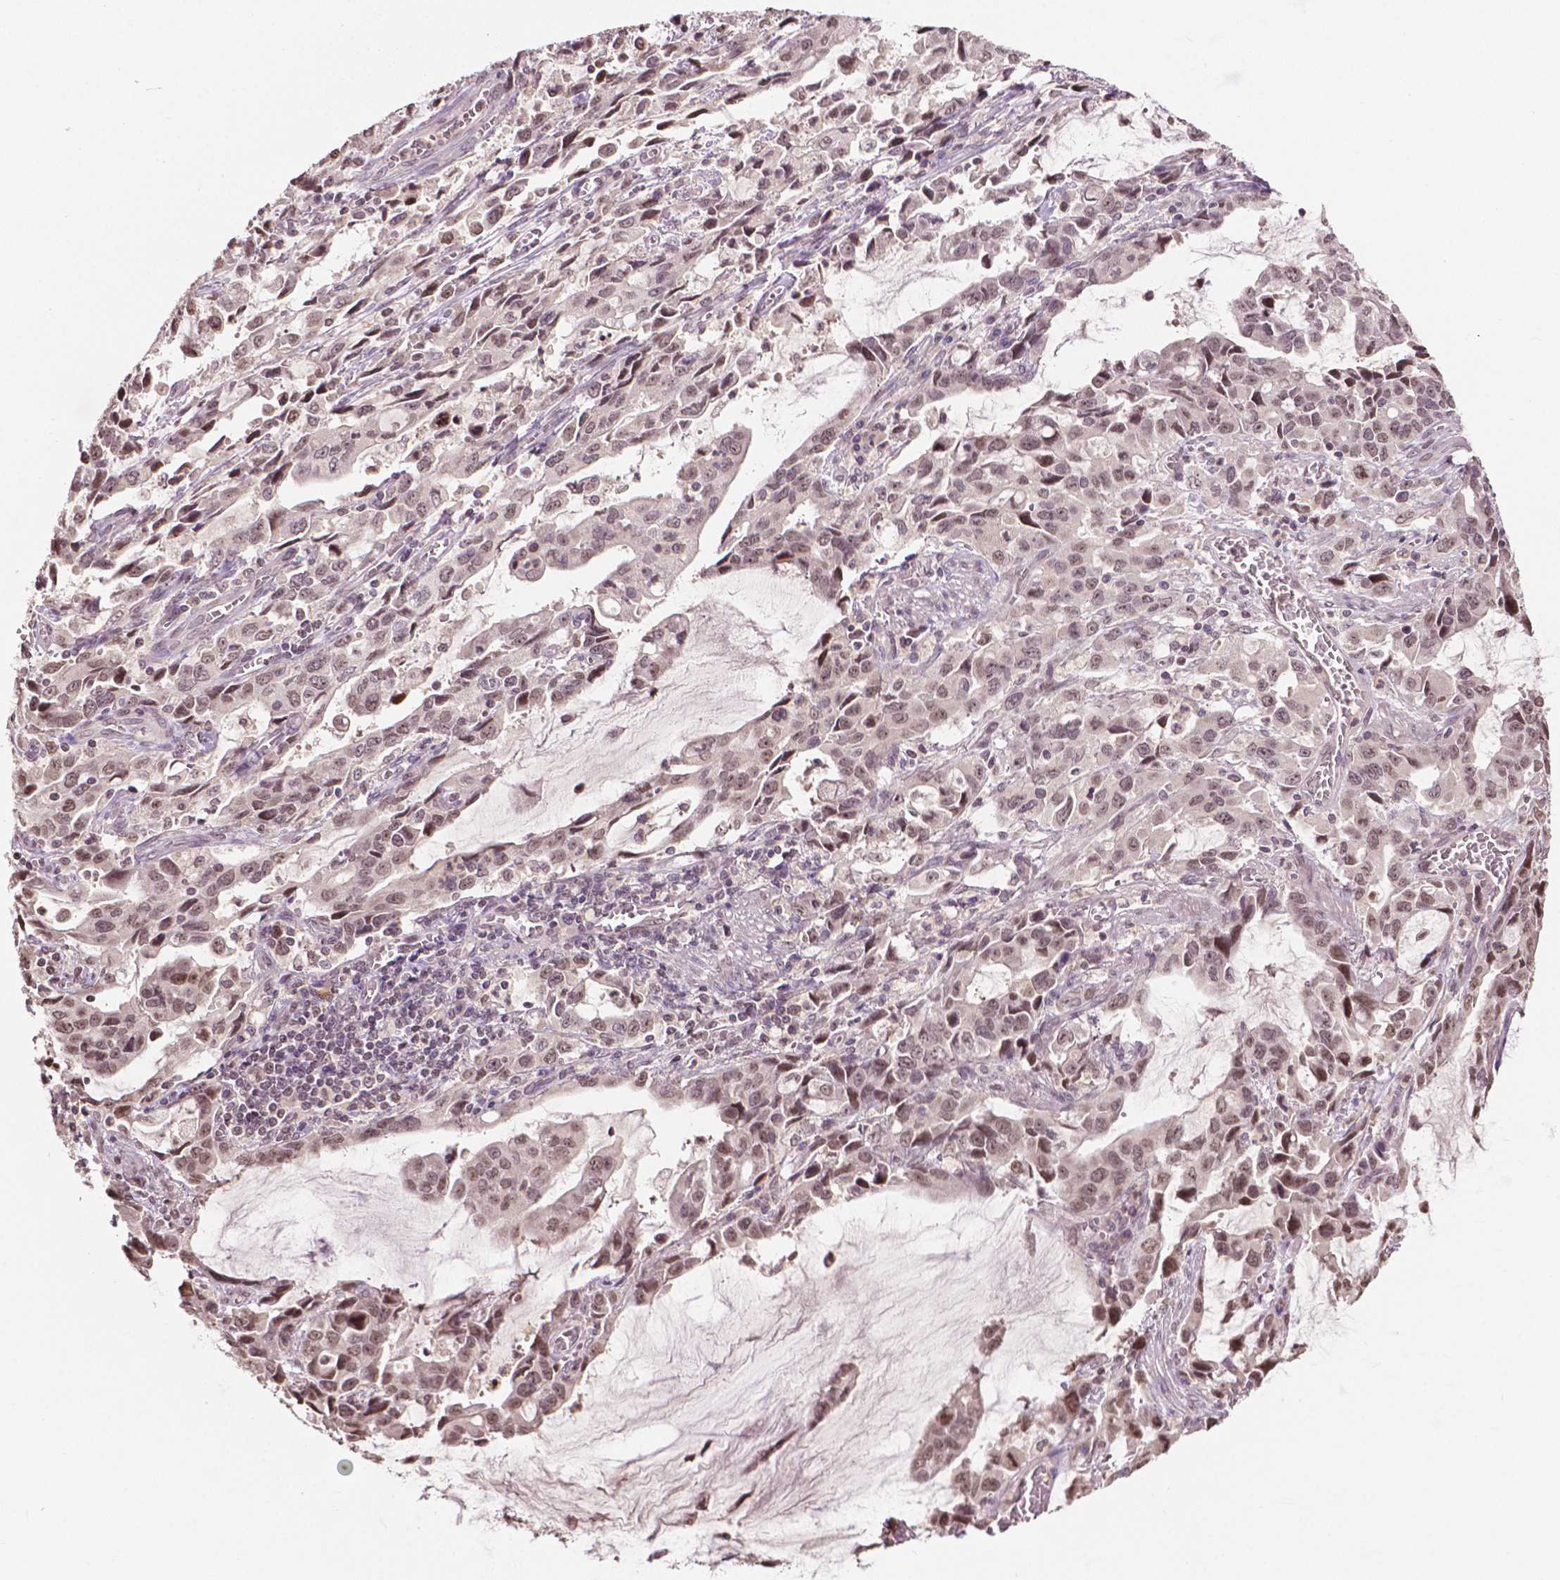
{"staining": {"intensity": "moderate", "quantity": ">75%", "location": "nuclear"}, "tissue": "stomach cancer", "cell_type": "Tumor cells", "image_type": "cancer", "snomed": [{"axis": "morphology", "description": "Adenocarcinoma, NOS"}, {"axis": "topography", "description": "Stomach, upper"}], "caption": "Immunohistochemistry of adenocarcinoma (stomach) reveals medium levels of moderate nuclear staining in about >75% of tumor cells. The staining was performed using DAB, with brown indicating positive protein expression. Nuclei are stained blue with hematoxylin.", "gene": "DEK", "patient": {"sex": "male", "age": 85}}